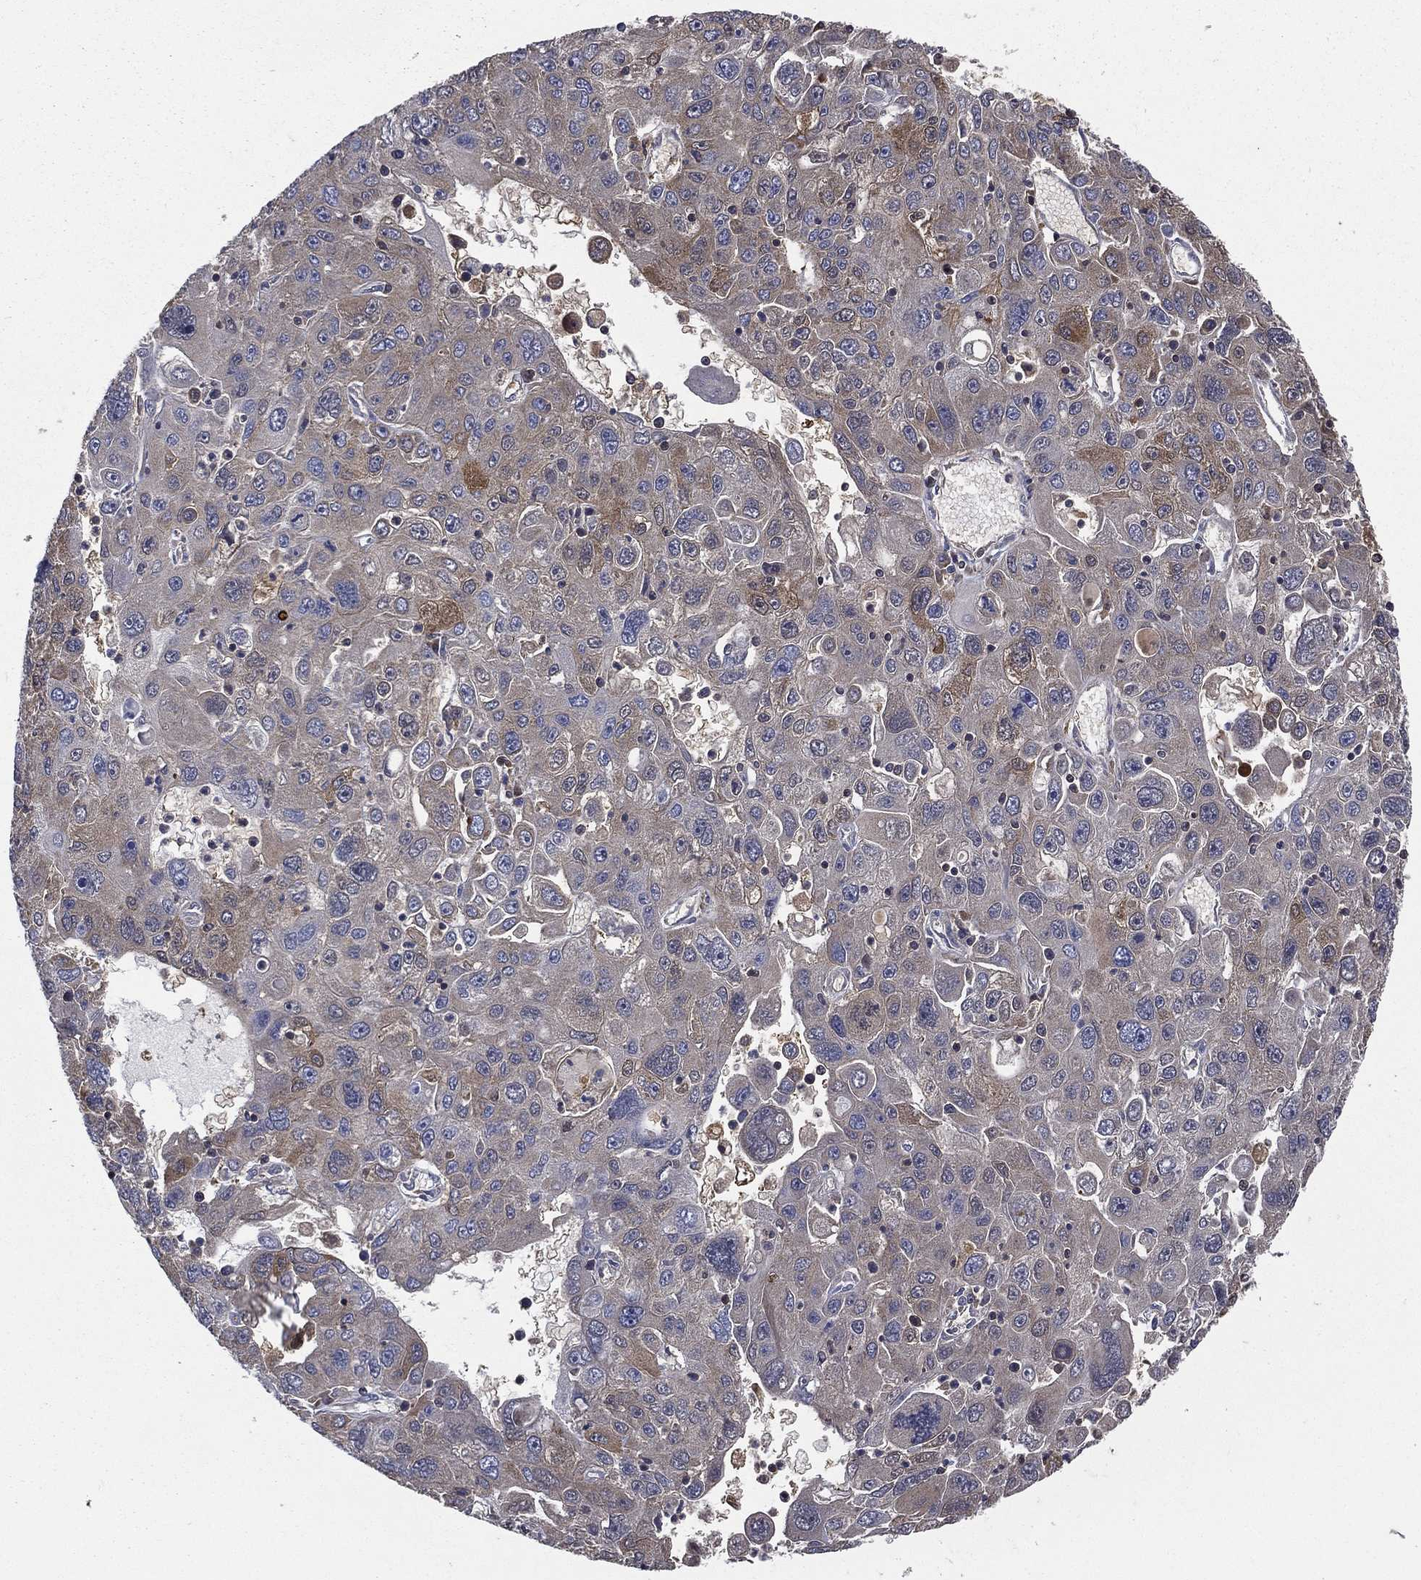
{"staining": {"intensity": "moderate", "quantity": "<25%", "location": "cytoplasmic/membranous"}, "tissue": "stomach cancer", "cell_type": "Tumor cells", "image_type": "cancer", "snomed": [{"axis": "morphology", "description": "Adenocarcinoma, NOS"}, {"axis": "topography", "description": "Stomach"}], "caption": "DAB (3,3'-diaminobenzidine) immunohistochemical staining of human adenocarcinoma (stomach) shows moderate cytoplasmic/membranous protein positivity in about <25% of tumor cells.", "gene": "SMPD3", "patient": {"sex": "male", "age": 56}}